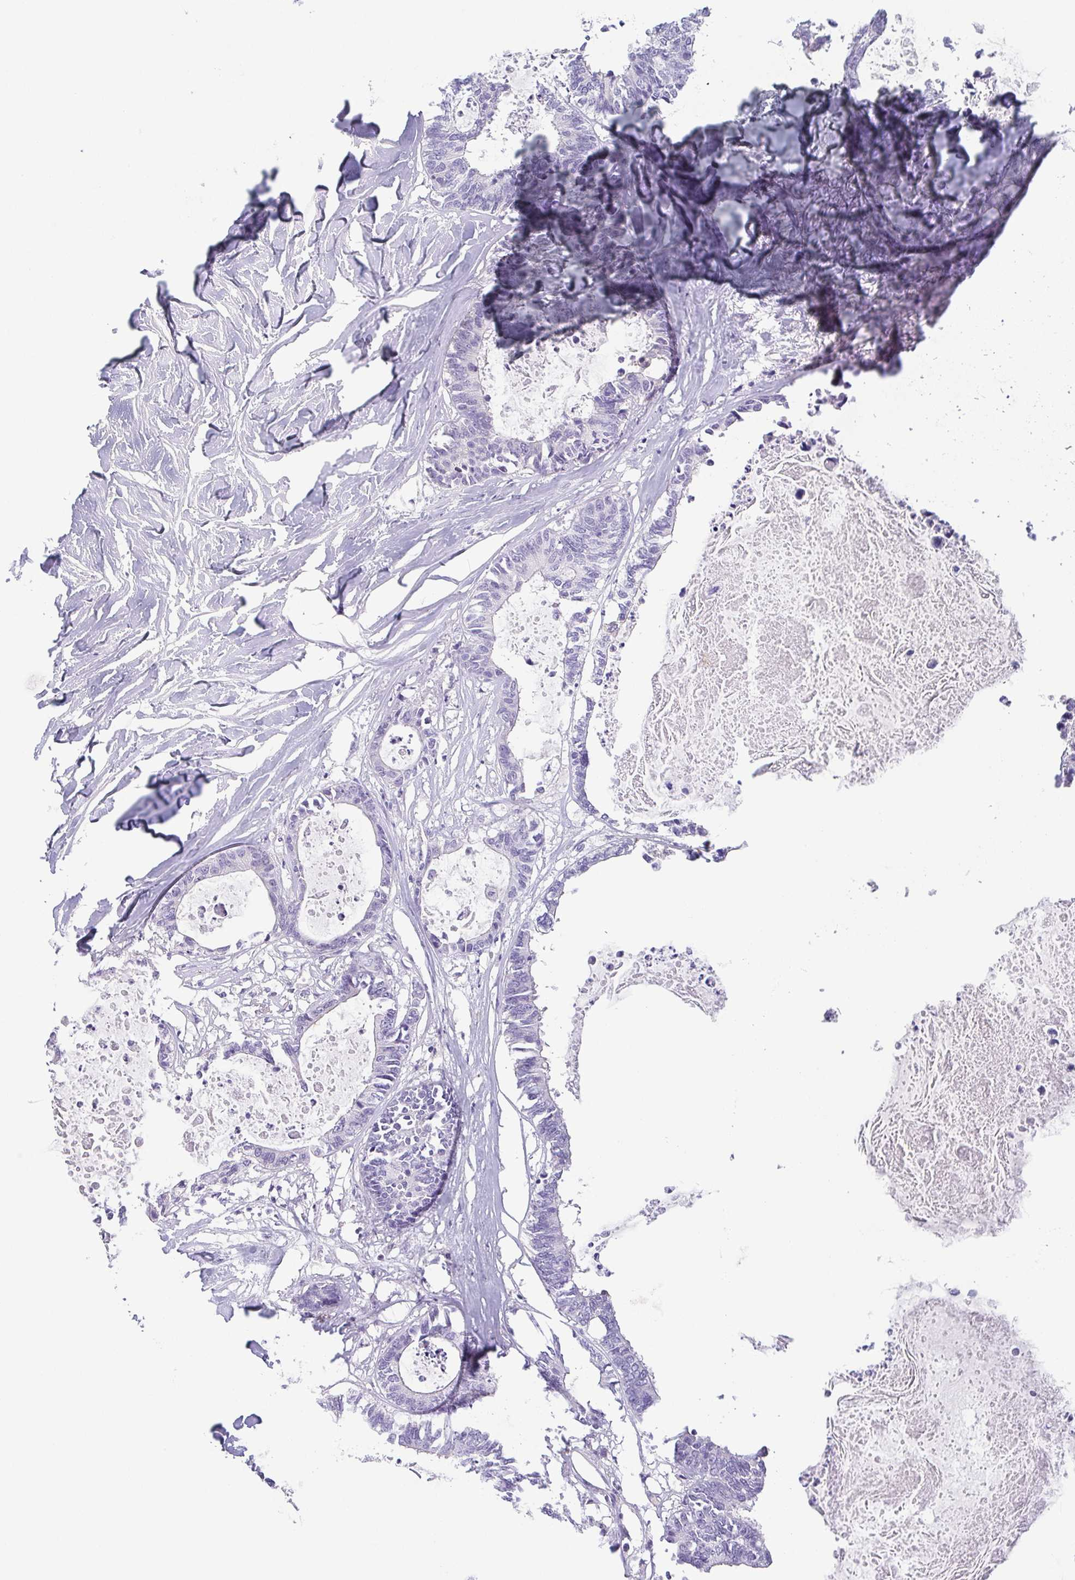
{"staining": {"intensity": "negative", "quantity": "none", "location": "none"}, "tissue": "colorectal cancer", "cell_type": "Tumor cells", "image_type": "cancer", "snomed": [{"axis": "morphology", "description": "Adenocarcinoma, NOS"}, {"axis": "topography", "description": "Colon"}, {"axis": "topography", "description": "Rectum"}], "caption": "An immunohistochemistry micrograph of colorectal cancer (adenocarcinoma) is shown. There is no staining in tumor cells of colorectal cancer (adenocarcinoma).", "gene": "COL17A1", "patient": {"sex": "male", "age": 57}}